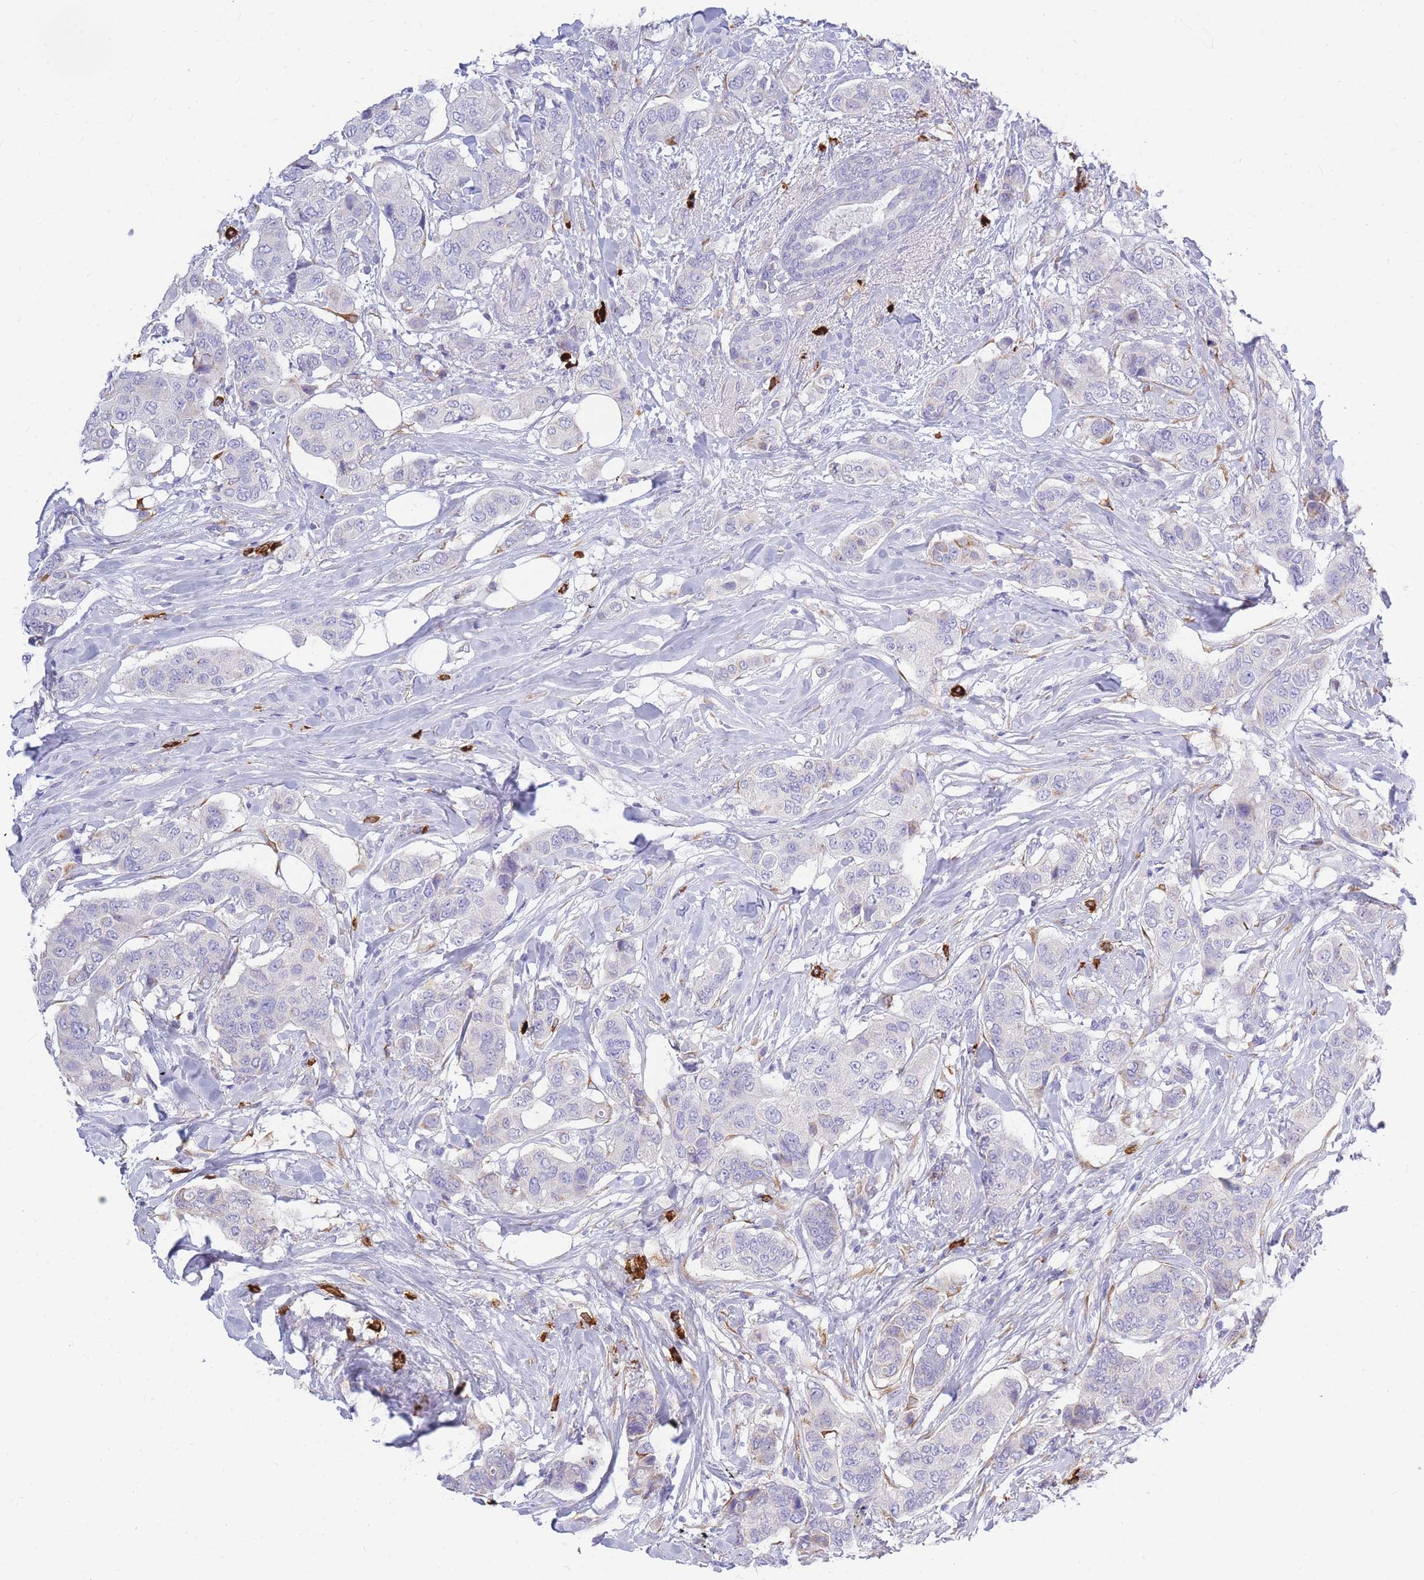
{"staining": {"intensity": "negative", "quantity": "none", "location": "none"}, "tissue": "breast cancer", "cell_type": "Tumor cells", "image_type": "cancer", "snomed": [{"axis": "morphology", "description": "Lobular carcinoma"}, {"axis": "topography", "description": "Breast"}], "caption": "Tumor cells are negative for brown protein staining in breast cancer.", "gene": "TPSD1", "patient": {"sex": "female", "age": 51}}